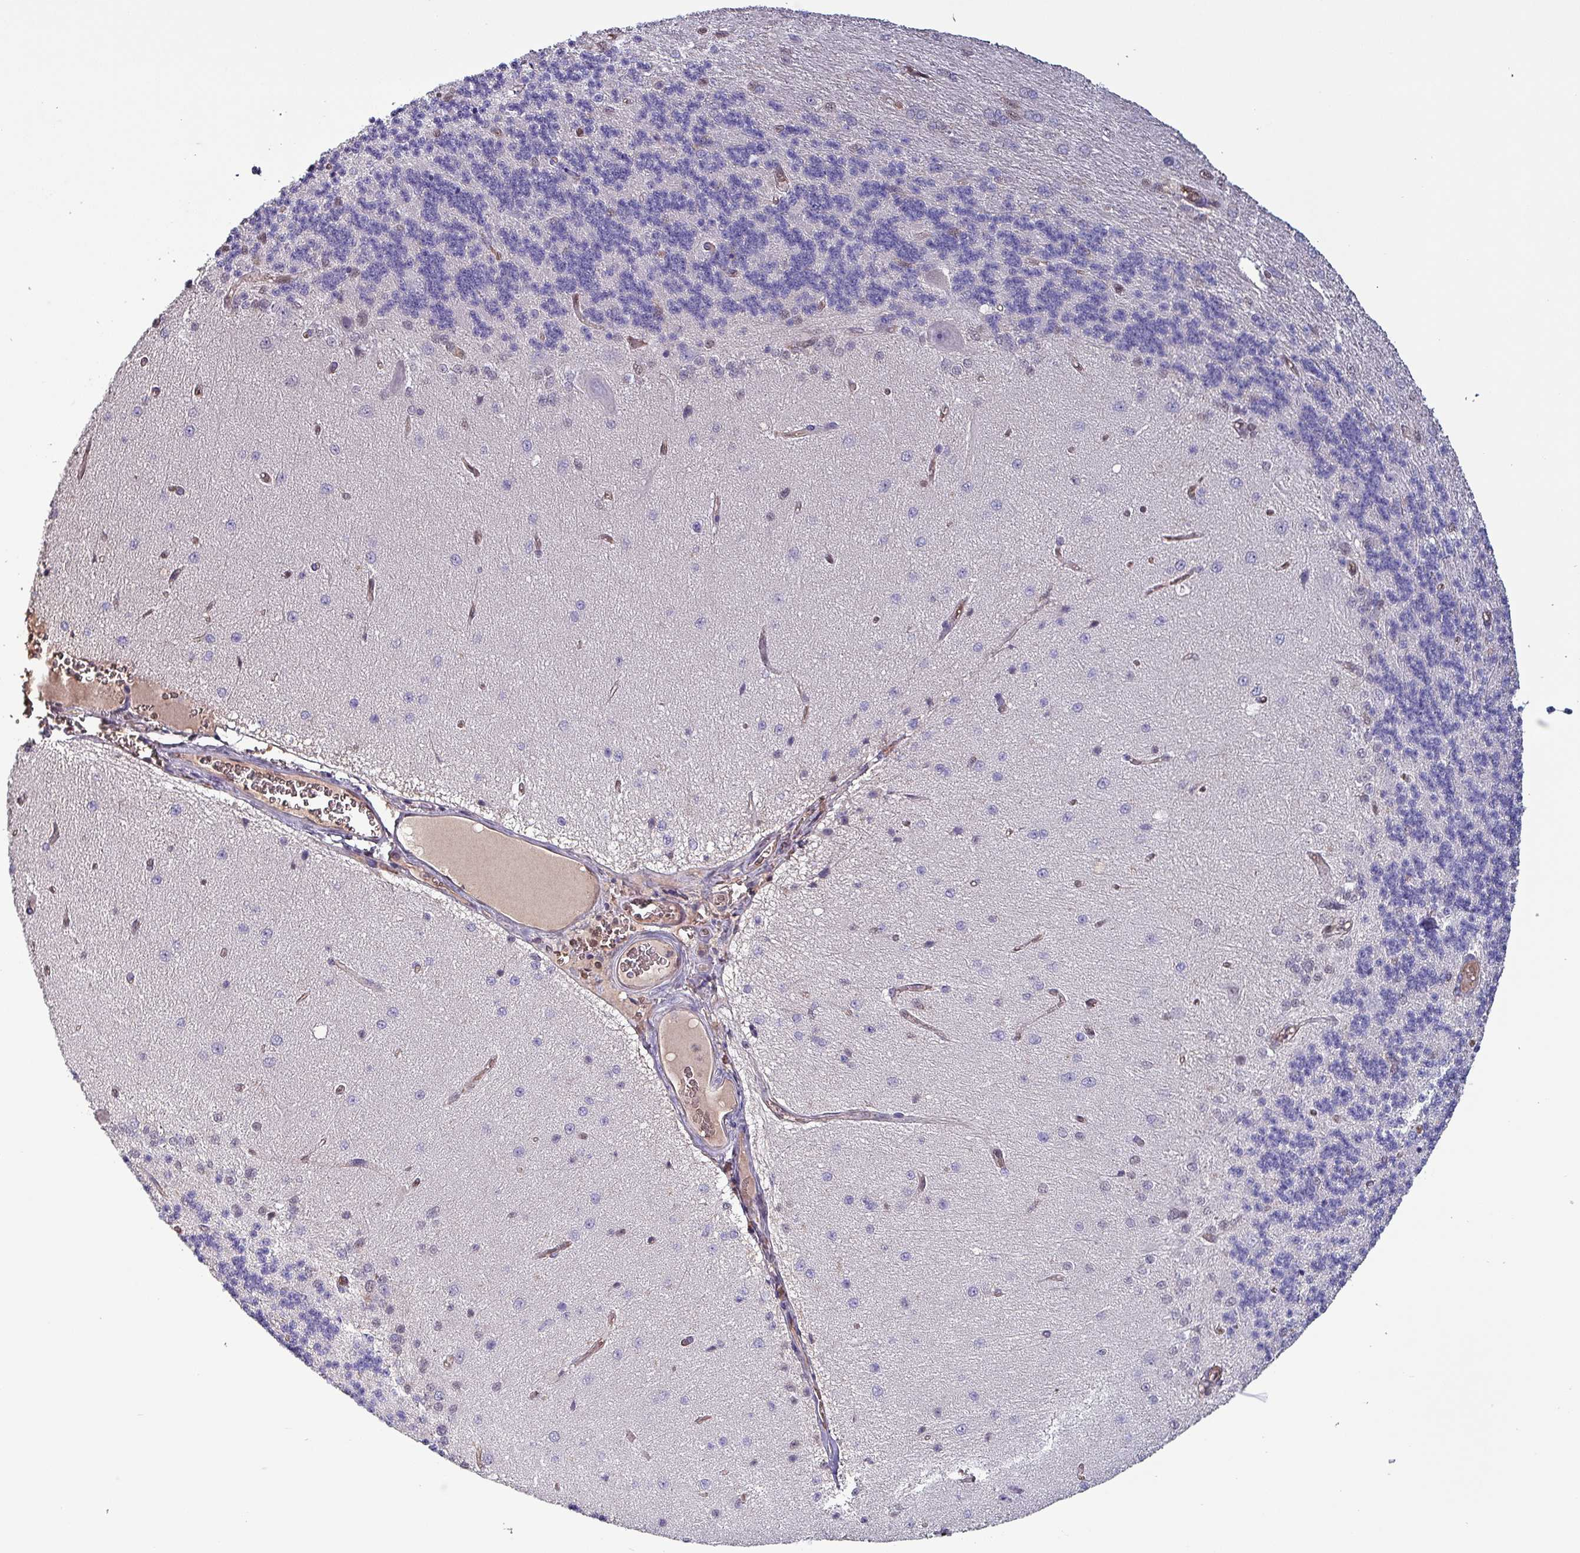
{"staining": {"intensity": "negative", "quantity": "none", "location": "none"}, "tissue": "cerebellum", "cell_type": "Cells in granular layer", "image_type": "normal", "snomed": [{"axis": "morphology", "description": "Normal tissue, NOS"}, {"axis": "topography", "description": "Cerebellum"}], "caption": "This histopathology image is of normal cerebellum stained with IHC to label a protein in brown with the nuclei are counter-stained blue. There is no expression in cells in granular layer. (DAB (3,3'-diaminobenzidine) immunohistochemistry (IHC) with hematoxylin counter stain).", "gene": "PSMB8", "patient": {"sex": "female", "age": 29}}